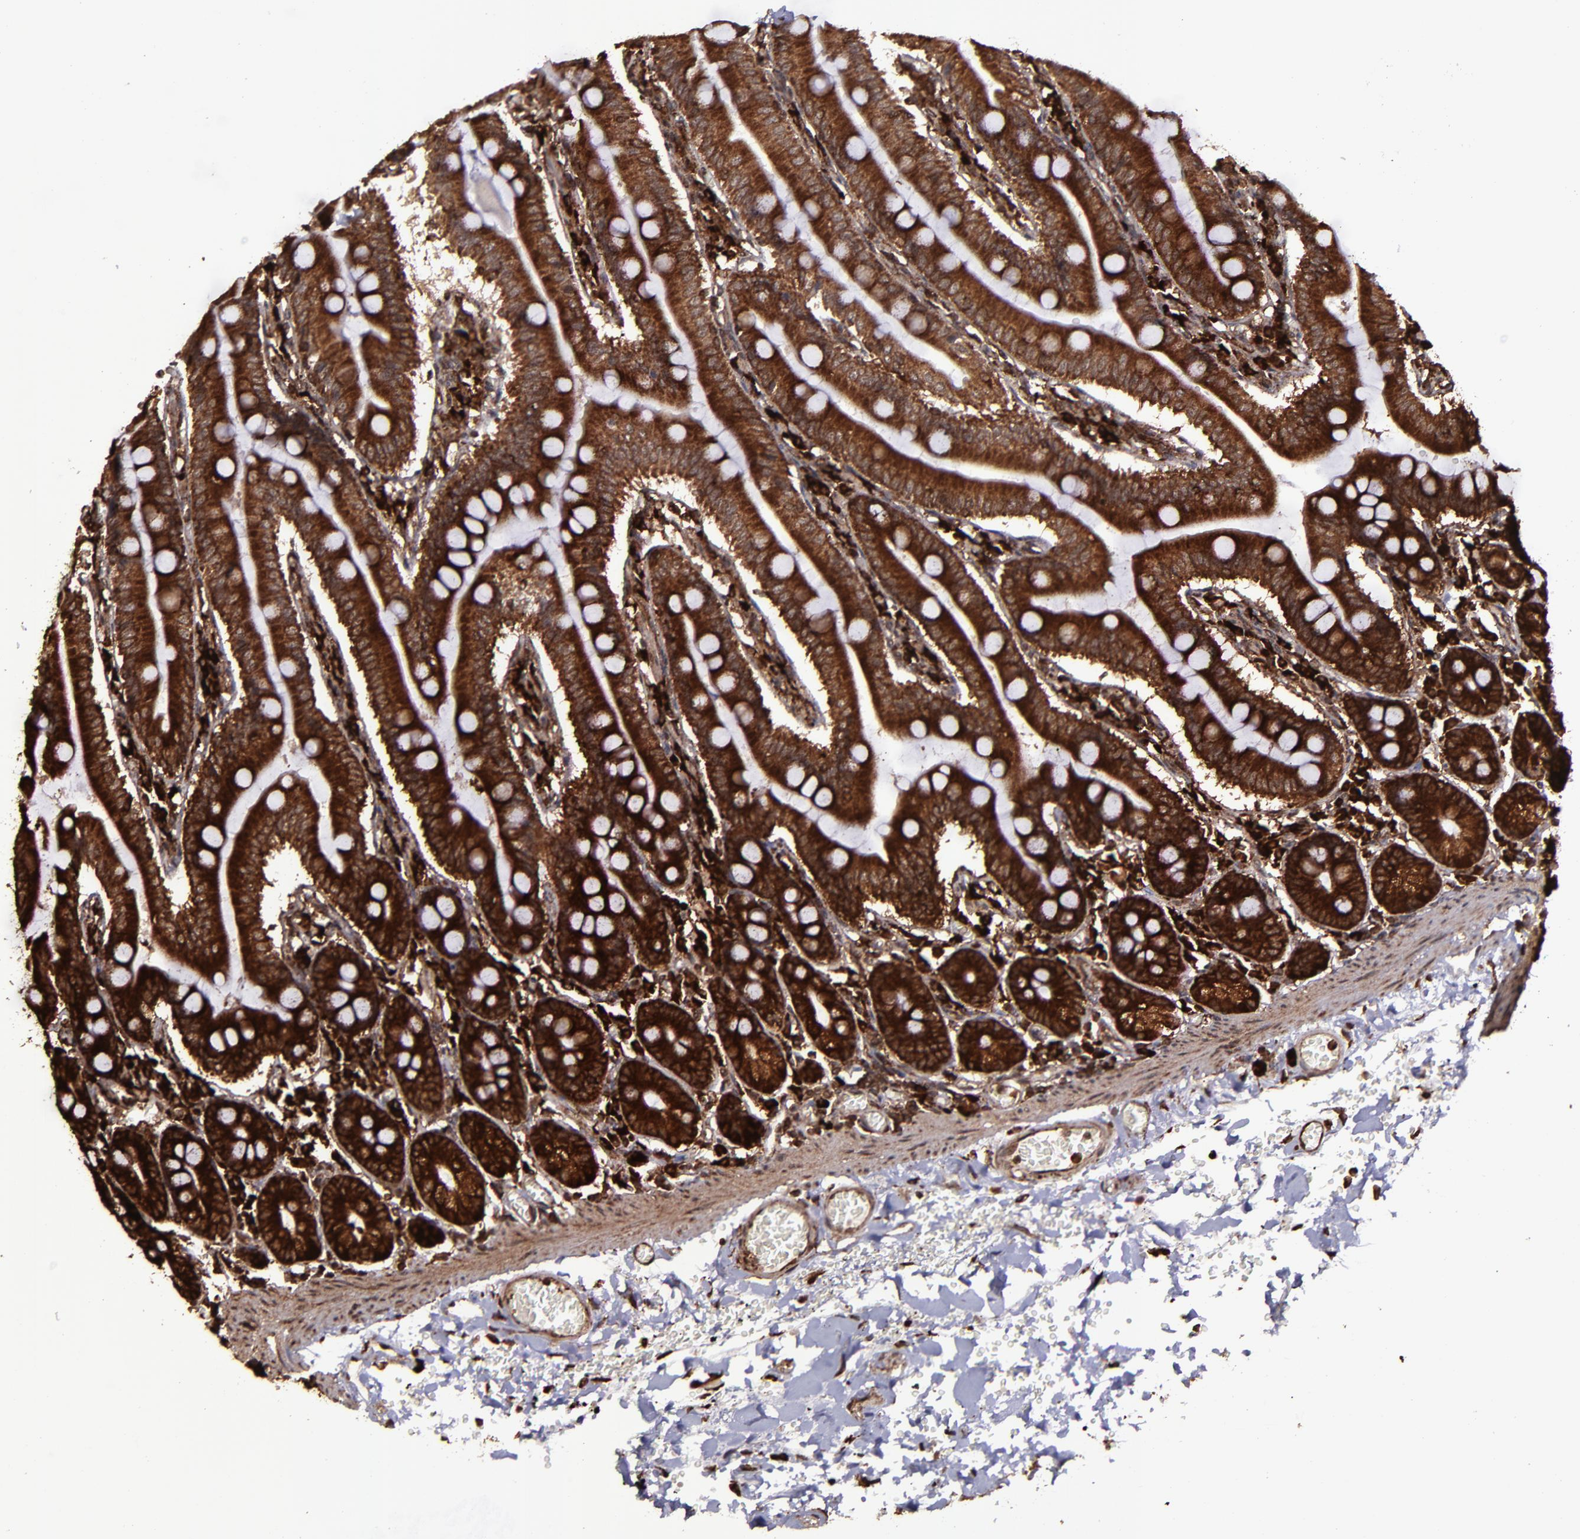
{"staining": {"intensity": "strong", "quantity": ">75%", "location": "cytoplasmic/membranous,nuclear"}, "tissue": "small intestine", "cell_type": "Glandular cells", "image_type": "normal", "snomed": [{"axis": "morphology", "description": "Normal tissue, NOS"}, {"axis": "topography", "description": "Small intestine"}], "caption": "The image shows staining of benign small intestine, revealing strong cytoplasmic/membranous,nuclear protein staining (brown color) within glandular cells.", "gene": "EIF4ENIF1", "patient": {"sex": "male", "age": 71}}